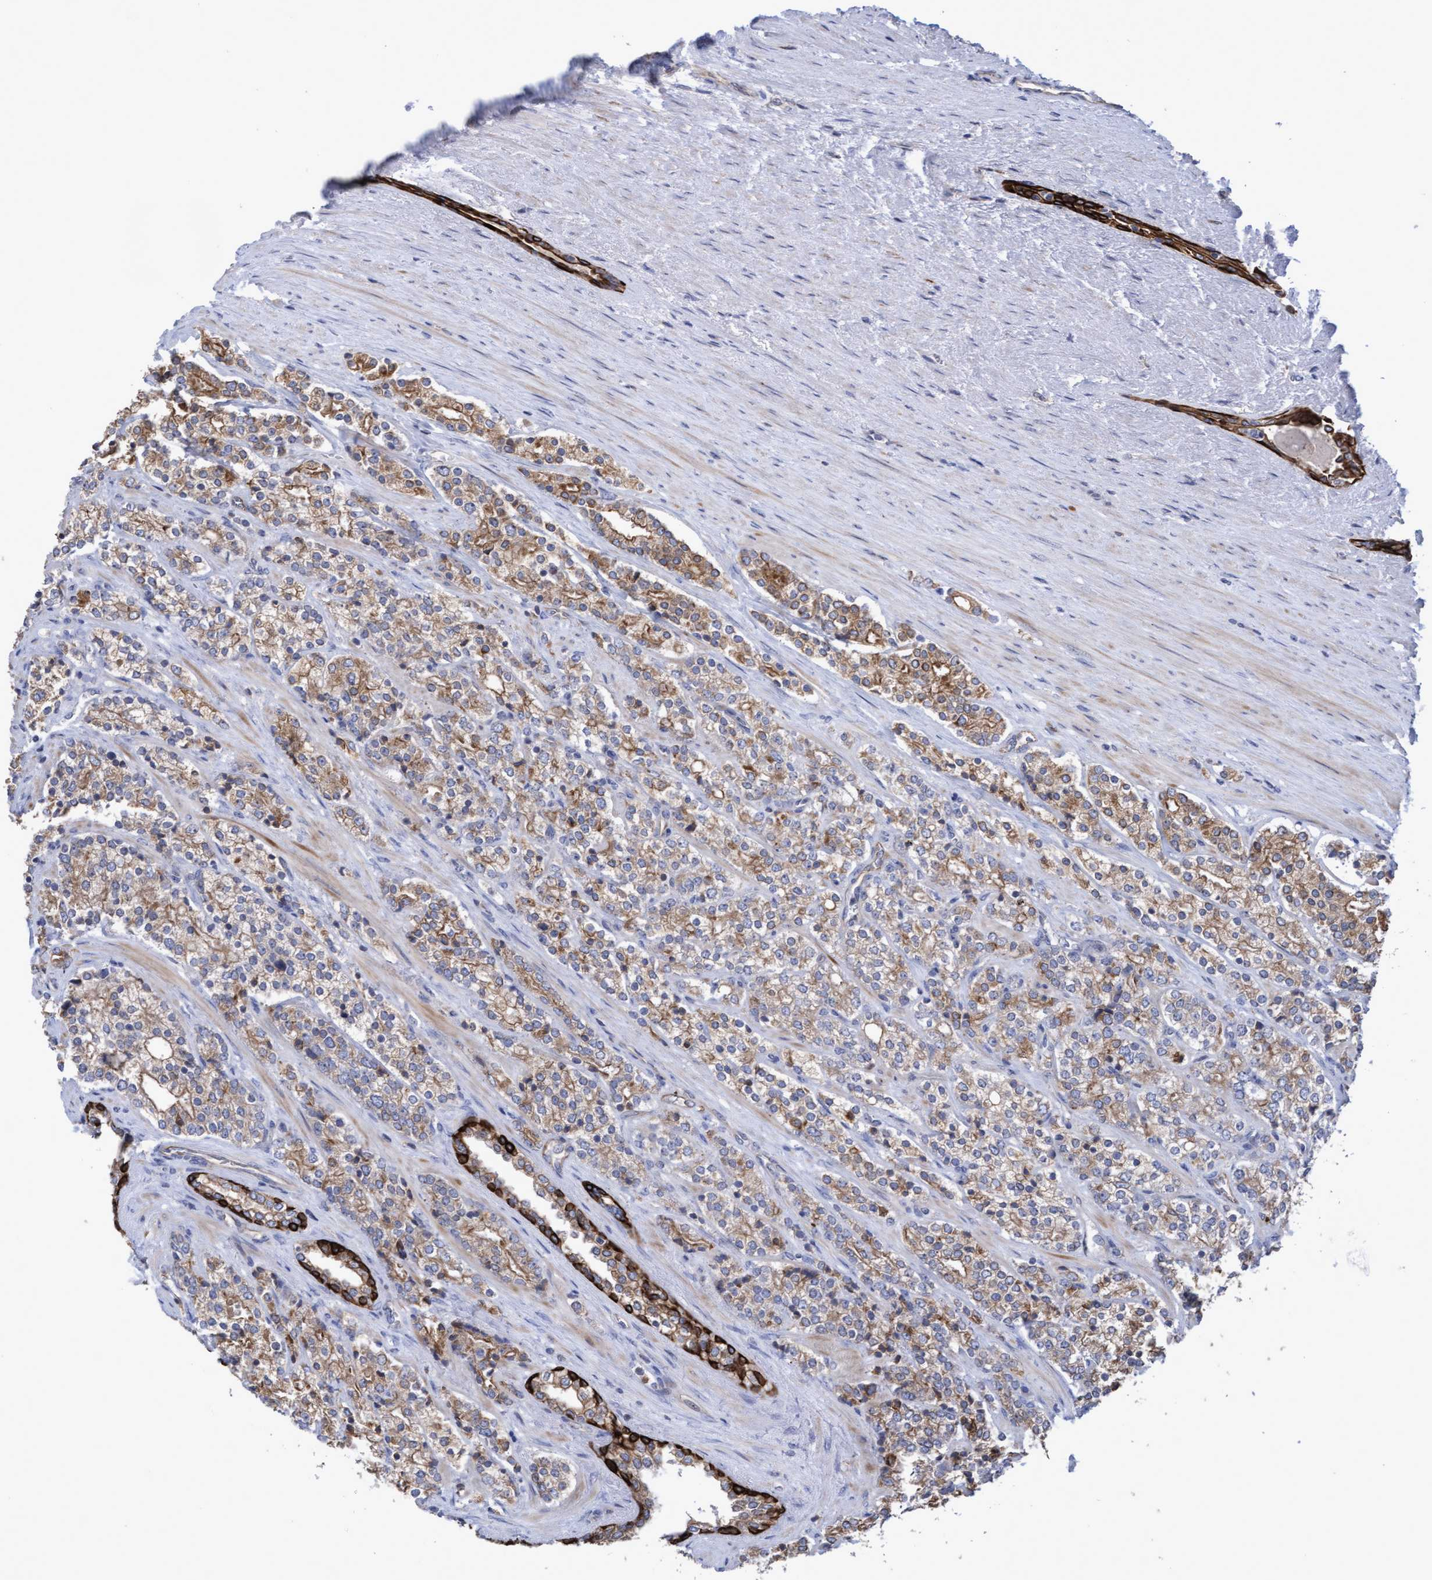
{"staining": {"intensity": "weak", "quantity": ">75%", "location": "cytoplasmic/membranous"}, "tissue": "prostate cancer", "cell_type": "Tumor cells", "image_type": "cancer", "snomed": [{"axis": "morphology", "description": "Adenocarcinoma, High grade"}, {"axis": "topography", "description": "Prostate"}], "caption": "Brown immunohistochemical staining in prostate cancer (high-grade adenocarcinoma) displays weak cytoplasmic/membranous staining in about >75% of tumor cells. (DAB IHC, brown staining for protein, blue staining for nuclei).", "gene": "KRT24", "patient": {"sex": "male", "age": 71}}